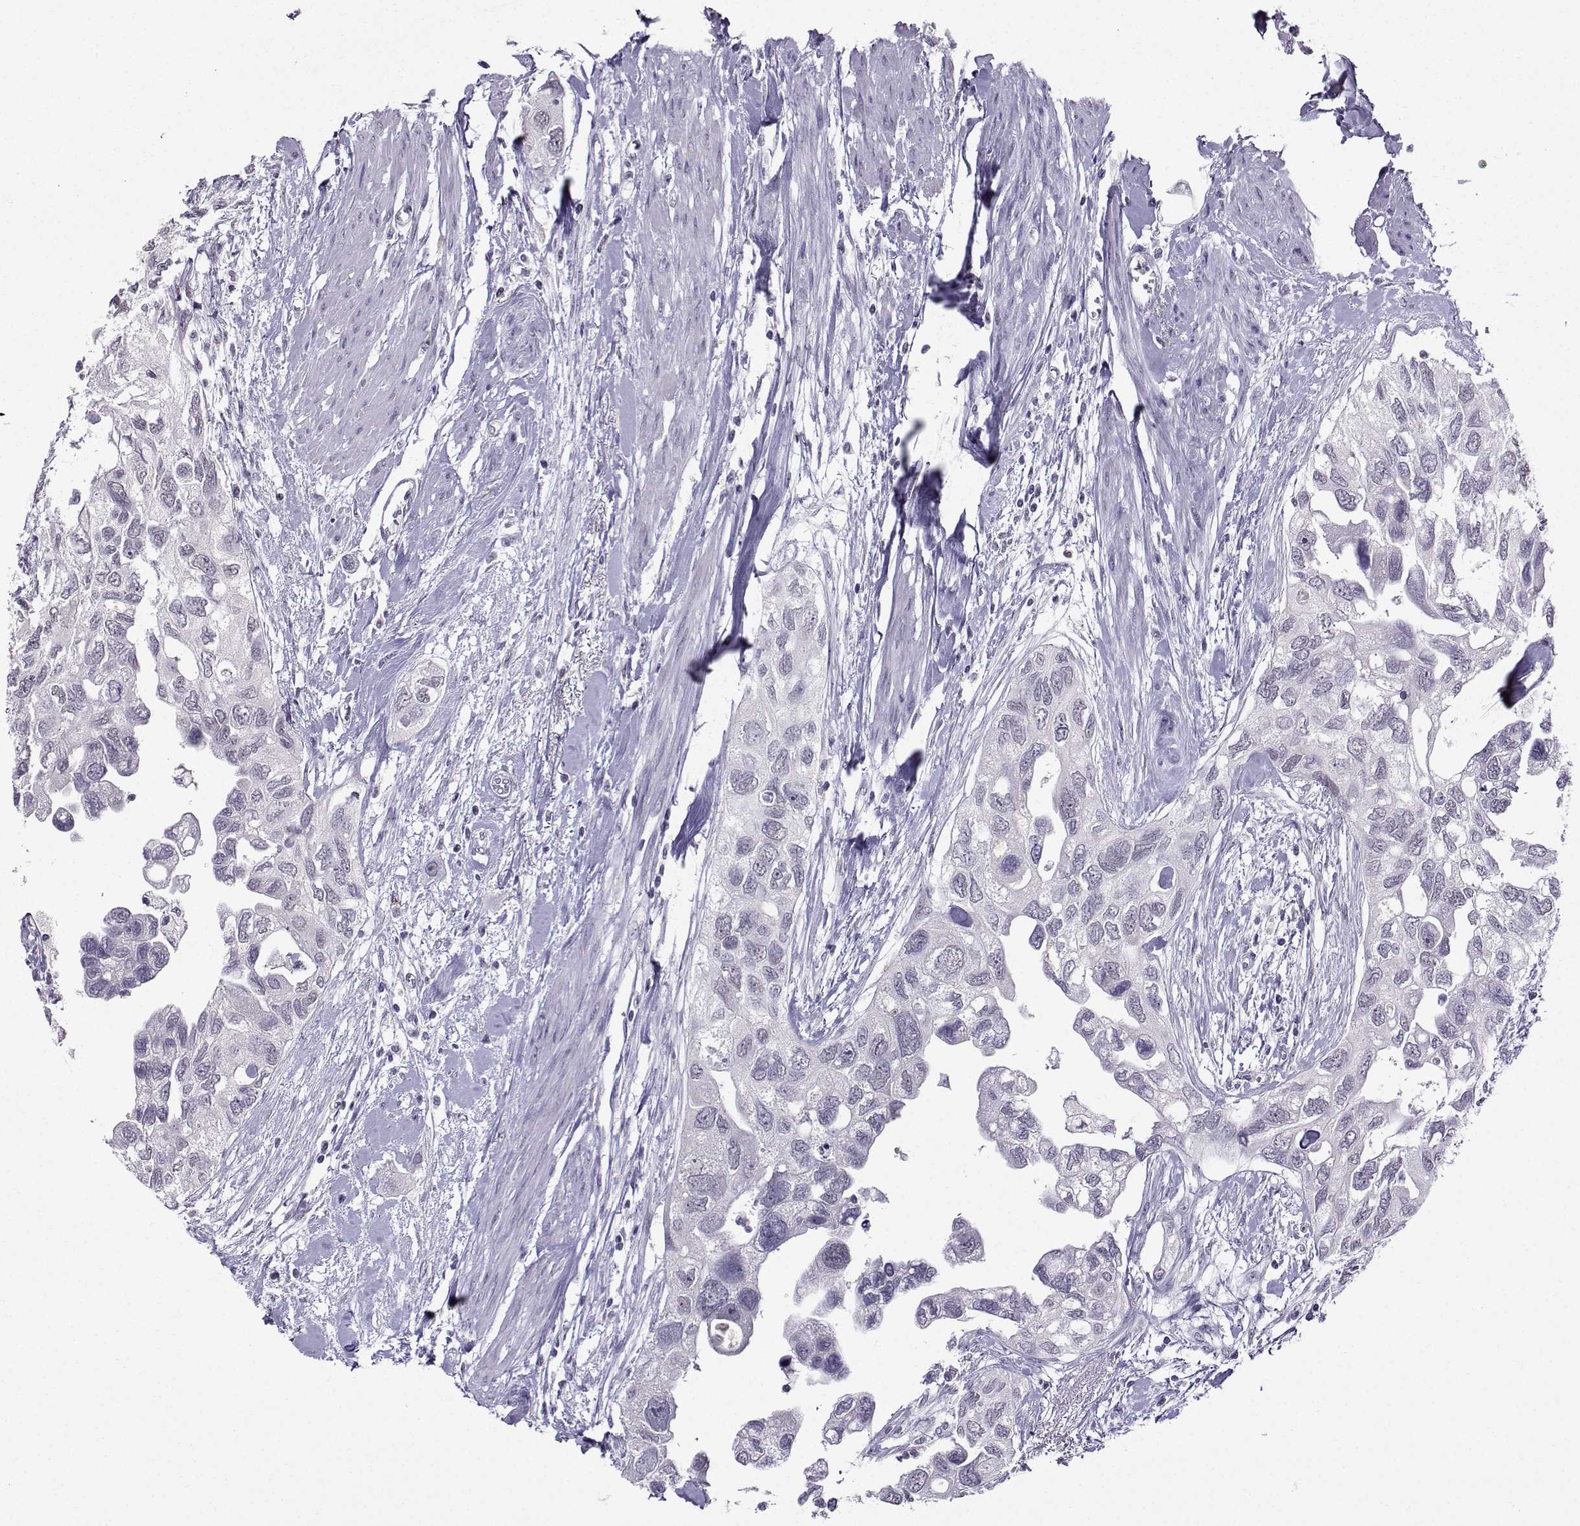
{"staining": {"intensity": "negative", "quantity": "none", "location": "none"}, "tissue": "urothelial cancer", "cell_type": "Tumor cells", "image_type": "cancer", "snomed": [{"axis": "morphology", "description": "Urothelial carcinoma, High grade"}, {"axis": "topography", "description": "Urinary bladder"}], "caption": "DAB immunohistochemical staining of human urothelial cancer exhibits no significant staining in tumor cells.", "gene": "LRFN2", "patient": {"sex": "male", "age": 59}}